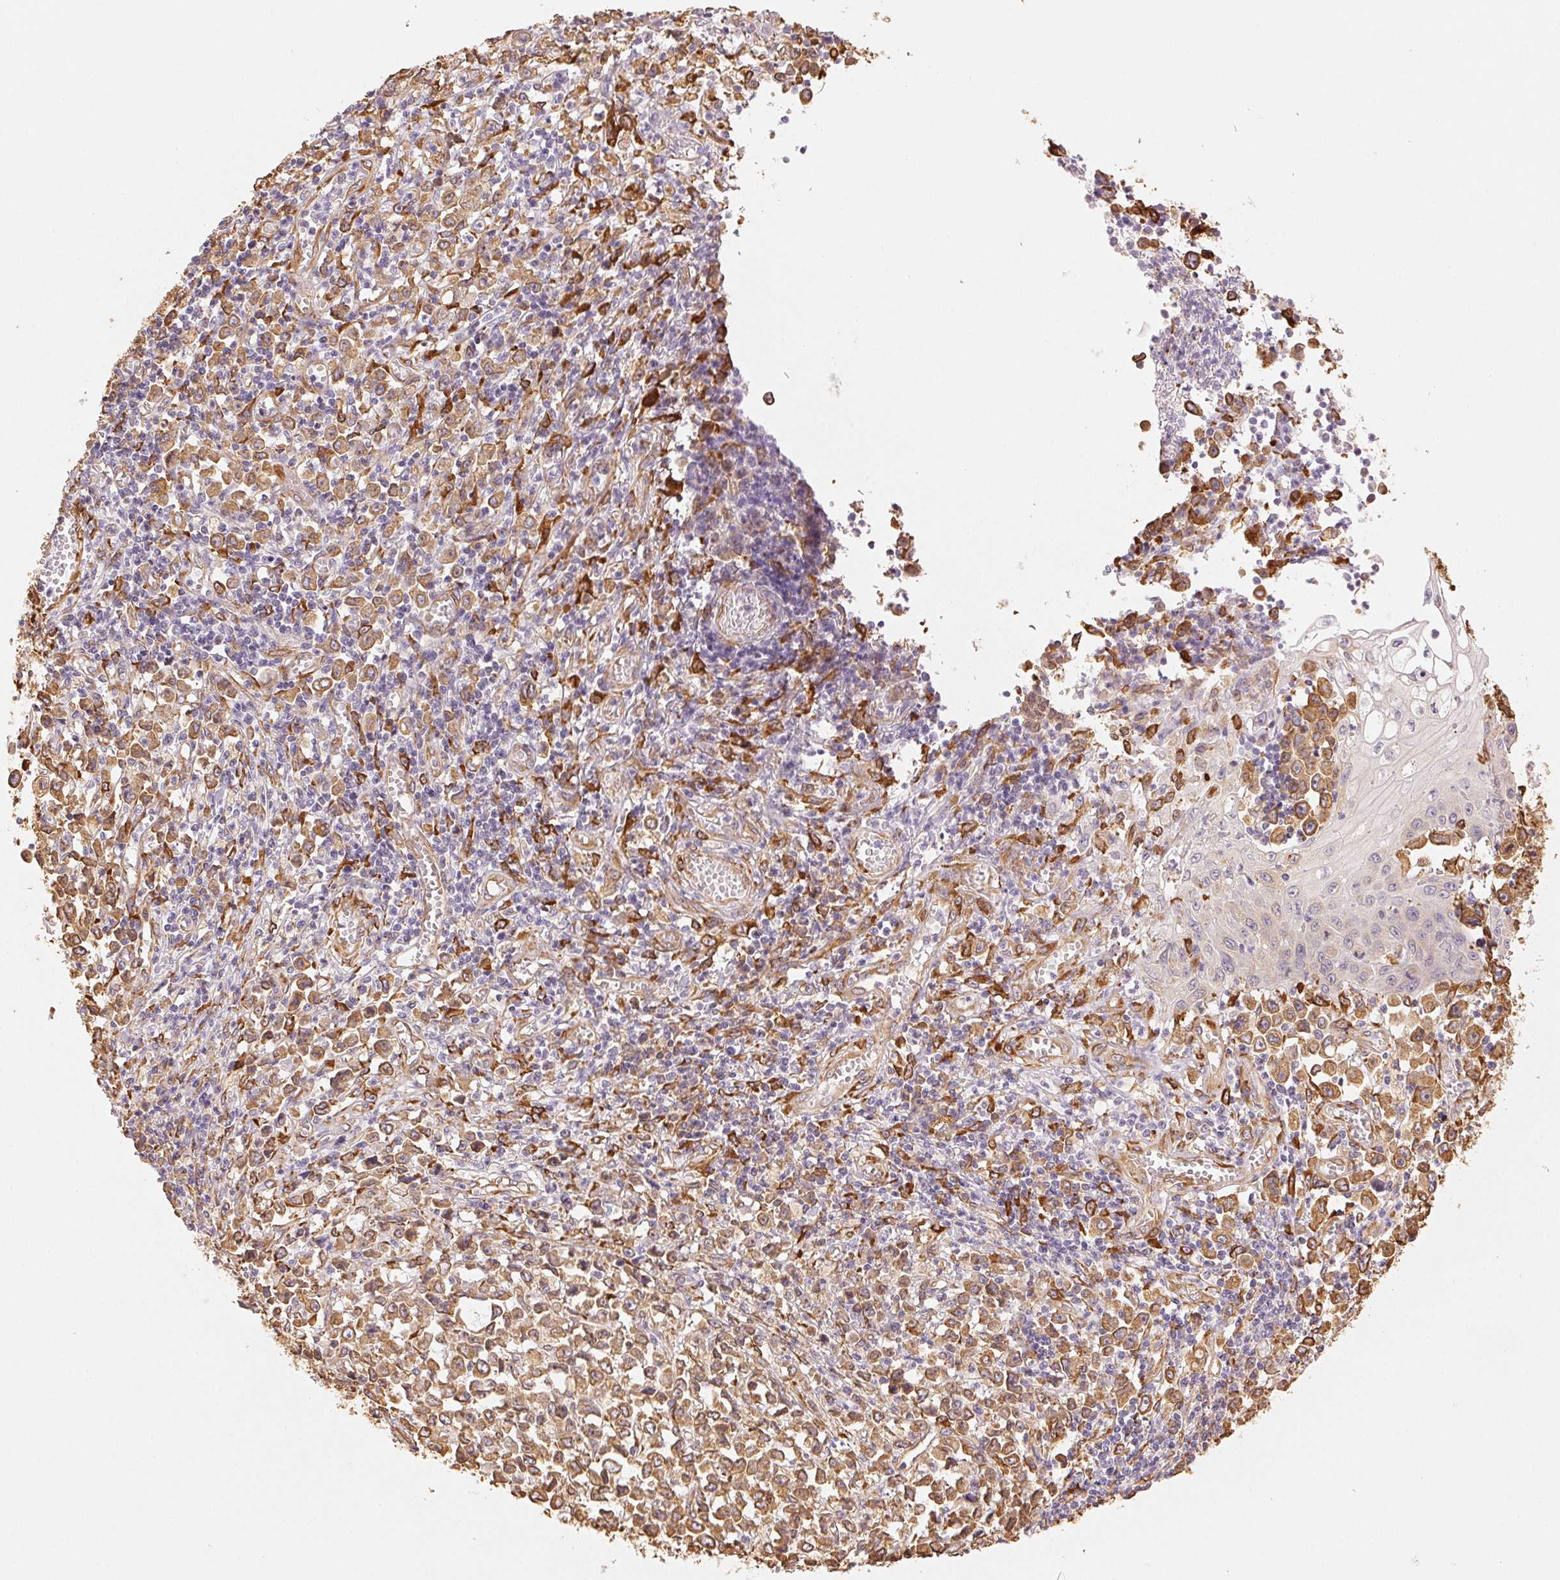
{"staining": {"intensity": "moderate", "quantity": ">75%", "location": "cytoplasmic/membranous"}, "tissue": "stomach cancer", "cell_type": "Tumor cells", "image_type": "cancer", "snomed": [{"axis": "morphology", "description": "Adenocarcinoma, NOS"}, {"axis": "topography", "description": "Stomach, upper"}], "caption": "A brown stain highlights moderate cytoplasmic/membranous staining of a protein in adenocarcinoma (stomach) tumor cells.", "gene": "RCN3", "patient": {"sex": "male", "age": 70}}